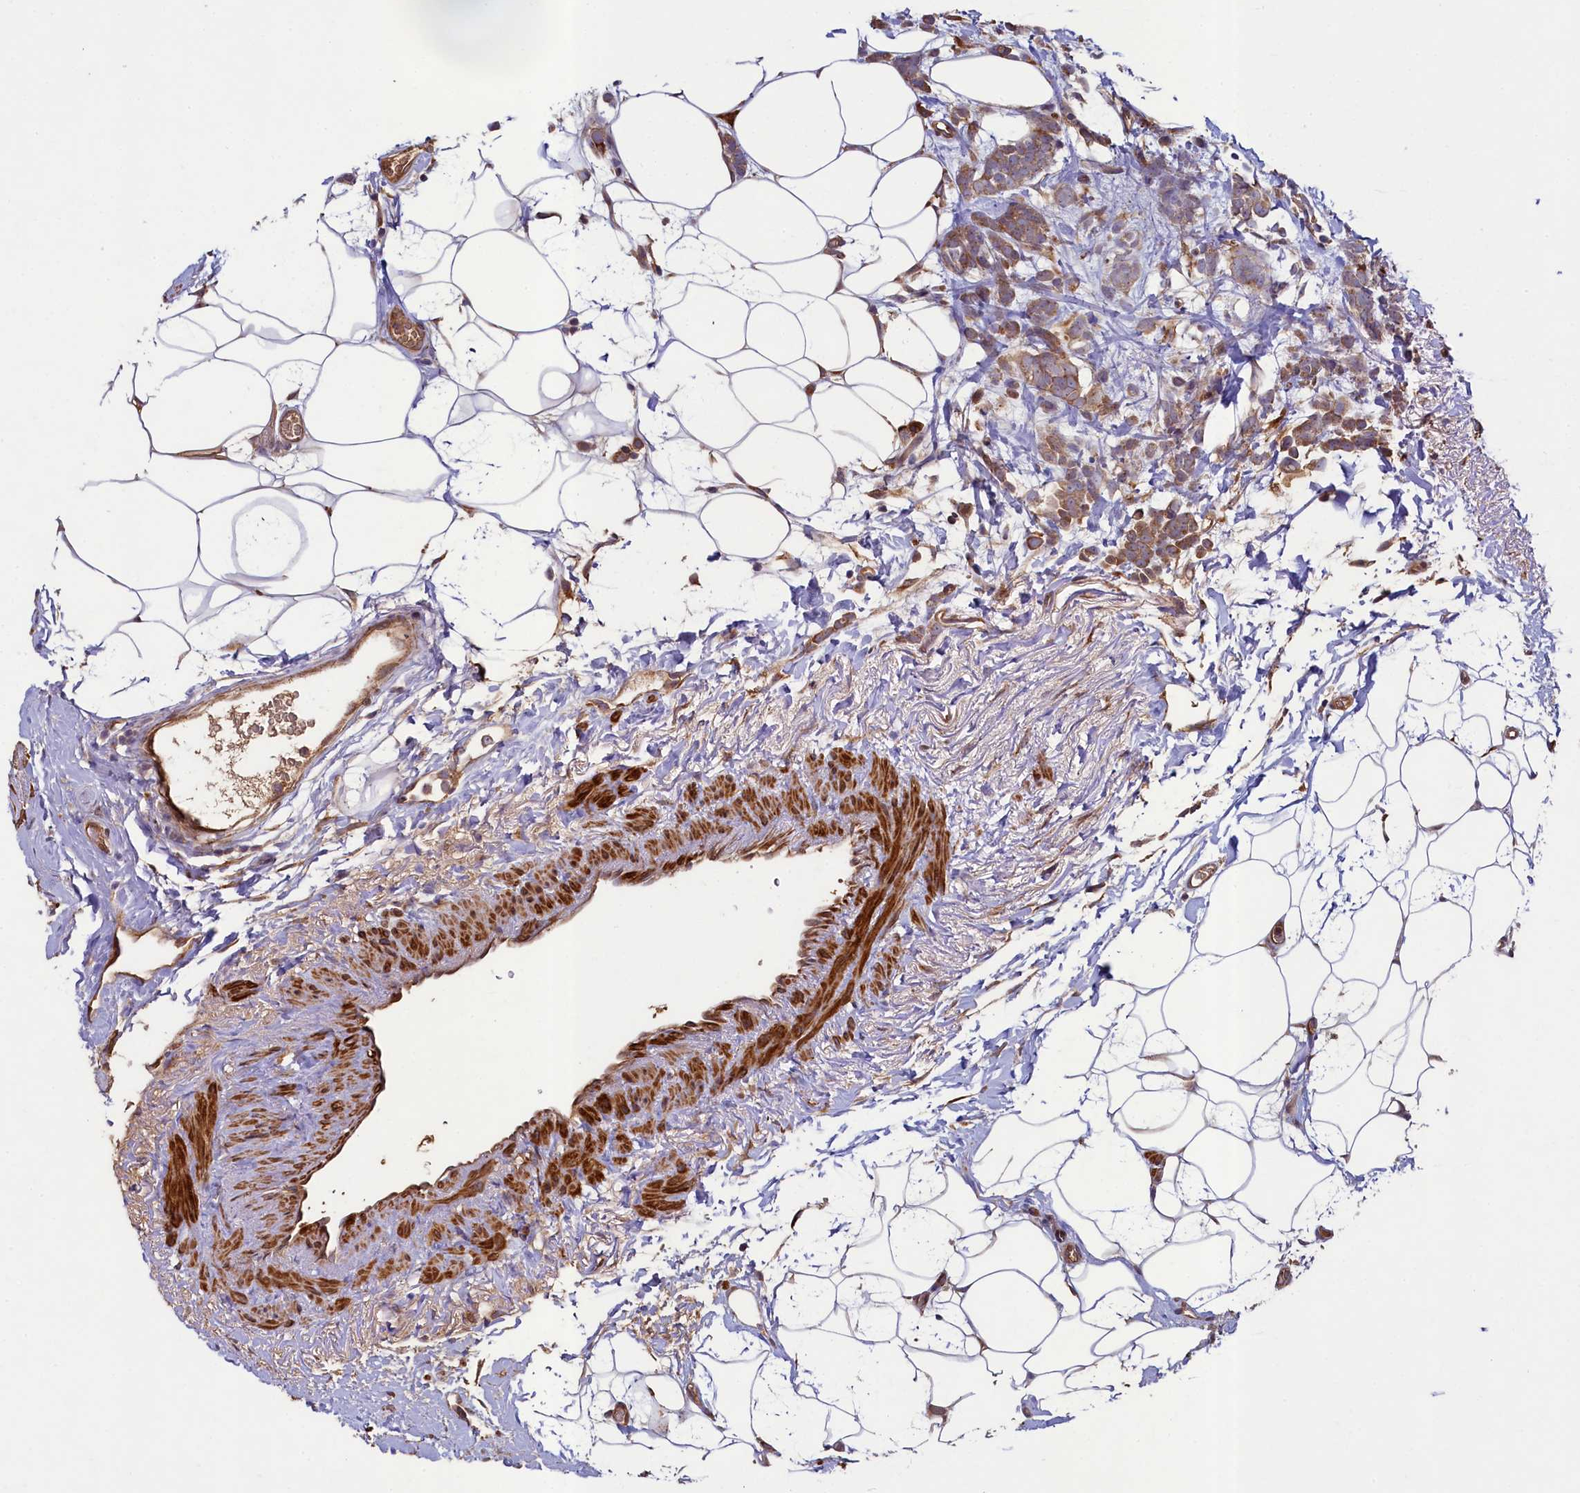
{"staining": {"intensity": "moderate", "quantity": ">75%", "location": "cytoplasmic/membranous"}, "tissue": "breast cancer", "cell_type": "Tumor cells", "image_type": "cancer", "snomed": [{"axis": "morphology", "description": "Lobular carcinoma"}, {"axis": "topography", "description": "Breast"}], "caption": "Immunohistochemical staining of human breast cancer shows moderate cytoplasmic/membranous protein staining in about >75% of tumor cells.", "gene": "CCDC102A", "patient": {"sex": "female", "age": 58}}